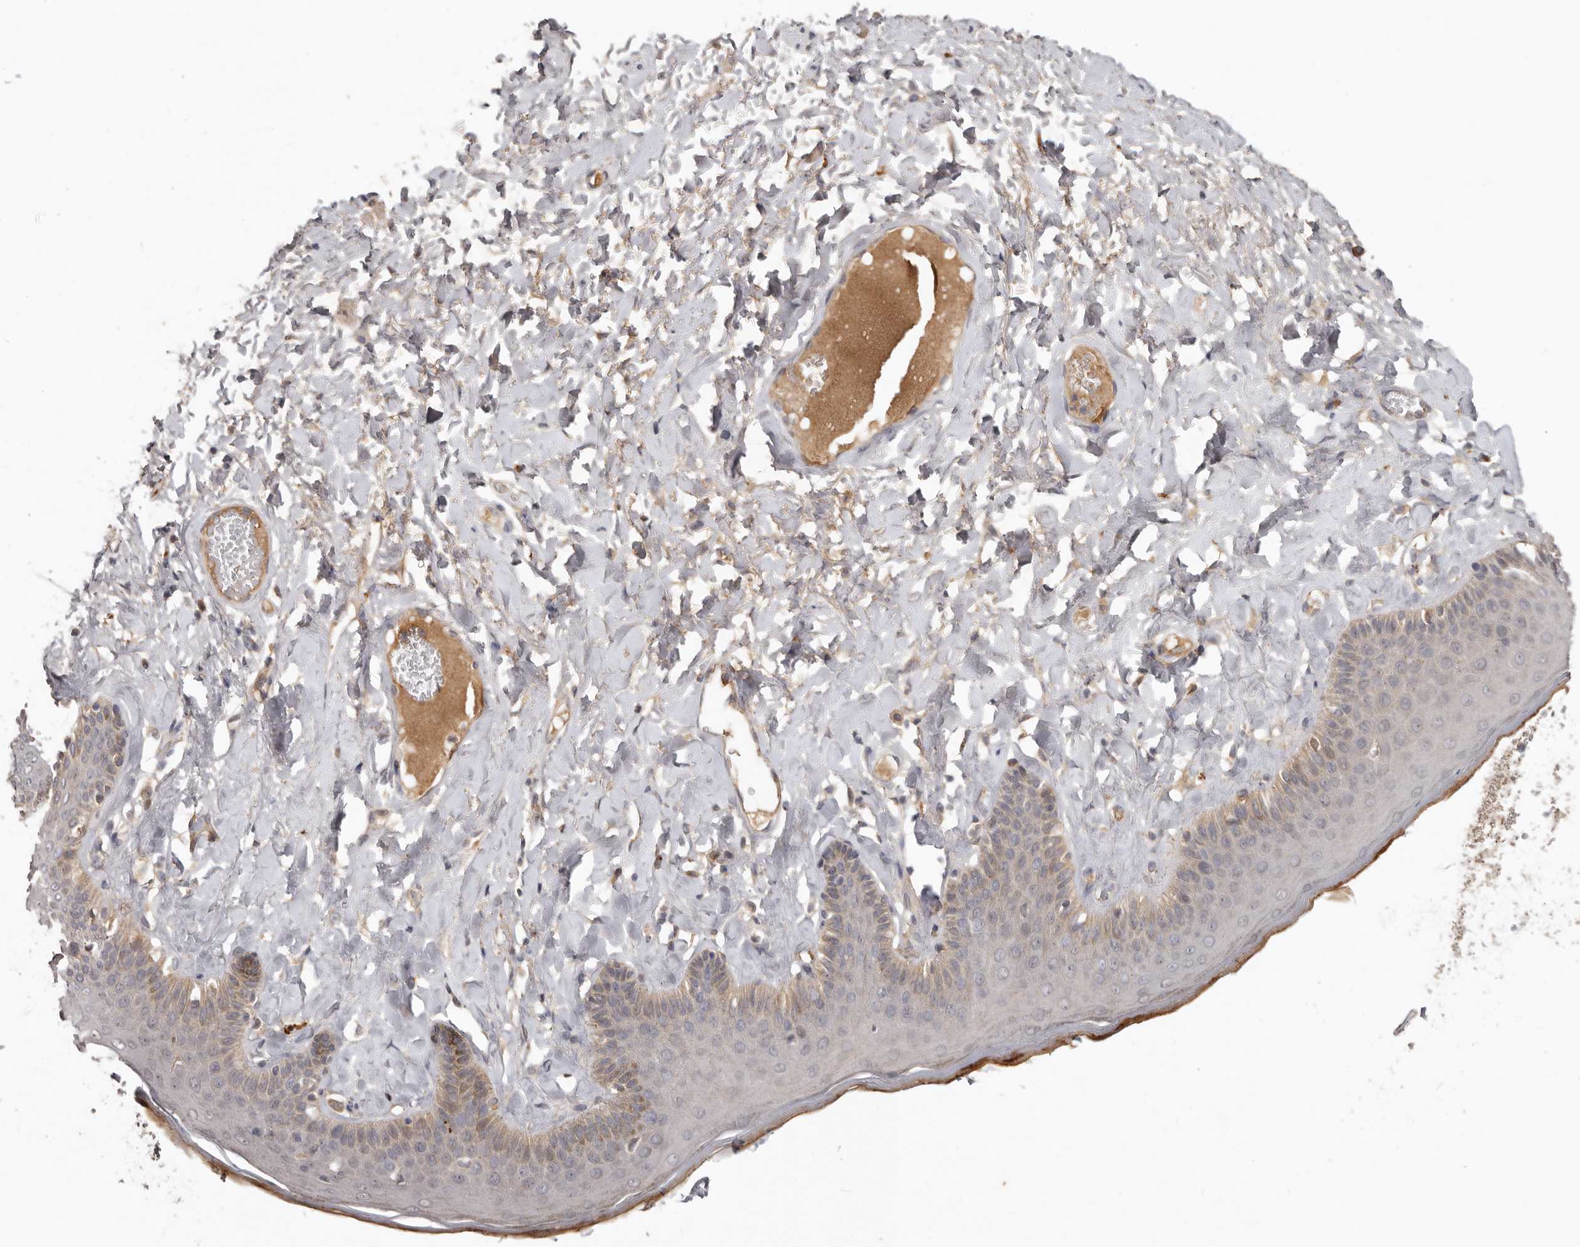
{"staining": {"intensity": "weak", "quantity": "25%-75%", "location": "cytoplasmic/membranous"}, "tissue": "skin", "cell_type": "Epidermal cells", "image_type": "normal", "snomed": [{"axis": "morphology", "description": "Normal tissue, NOS"}, {"axis": "topography", "description": "Anal"}], "caption": "Immunohistochemistry (DAB) staining of benign skin reveals weak cytoplasmic/membranous protein expression in about 25%-75% of epidermal cells.", "gene": "NMUR1", "patient": {"sex": "male", "age": 69}}